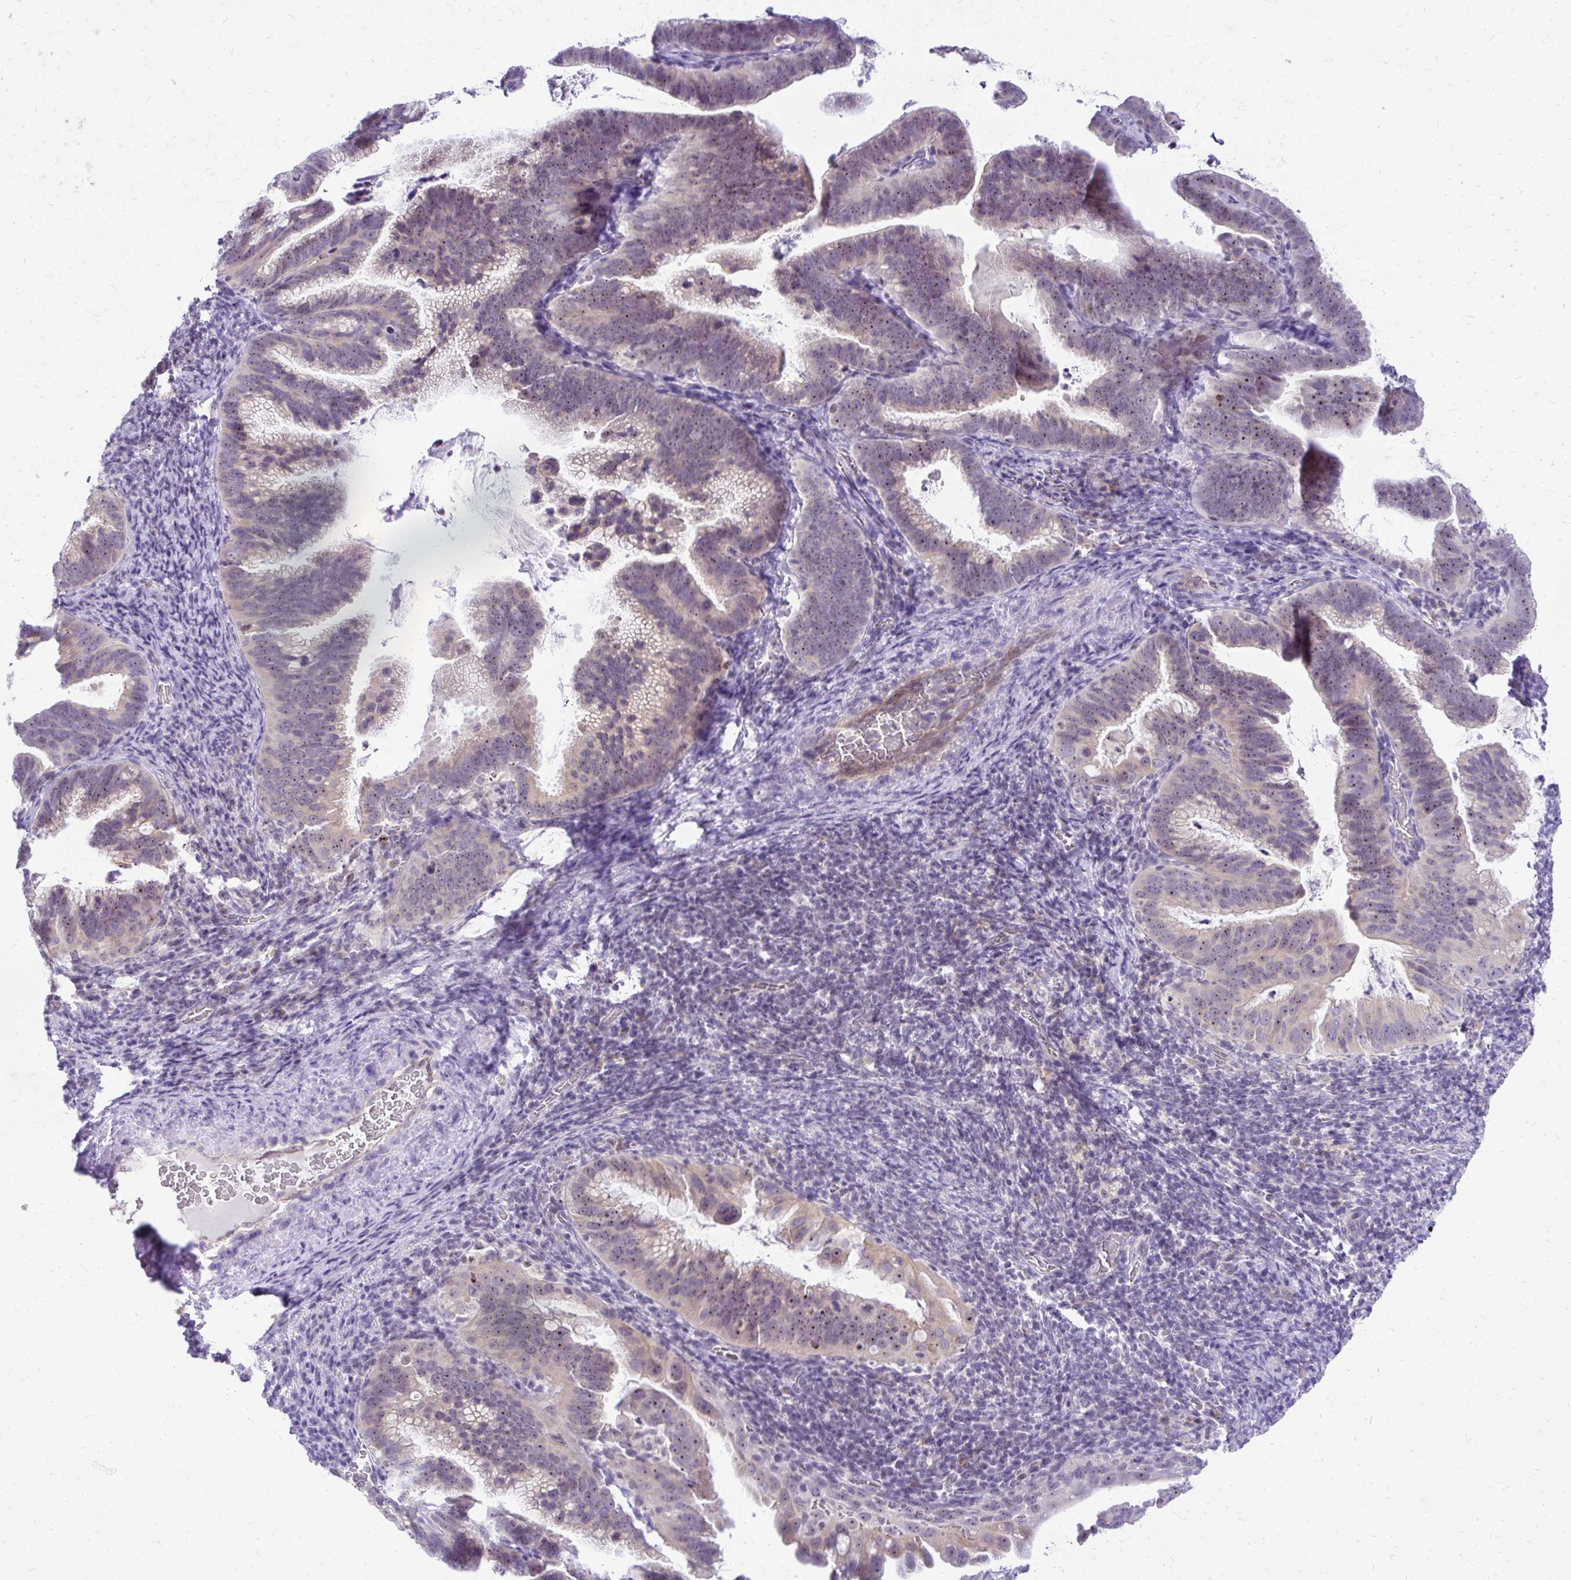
{"staining": {"intensity": "weak", "quantity": "25%-75%", "location": "nuclear"}, "tissue": "cervical cancer", "cell_type": "Tumor cells", "image_type": "cancer", "snomed": [{"axis": "morphology", "description": "Adenocarcinoma, NOS"}, {"axis": "topography", "description": "Cervix"}], "caption": "Cervical cancer (adenocarcinoma) was stained to show a protein in brown. There is low levels of weak nuclear staining in approximately 25%-75% of tumor cells. (Brightfield microscopy of DAB IHC at high magnification).", "gene": "NIFK", "patient": {"sex": "female", "age": 61}}